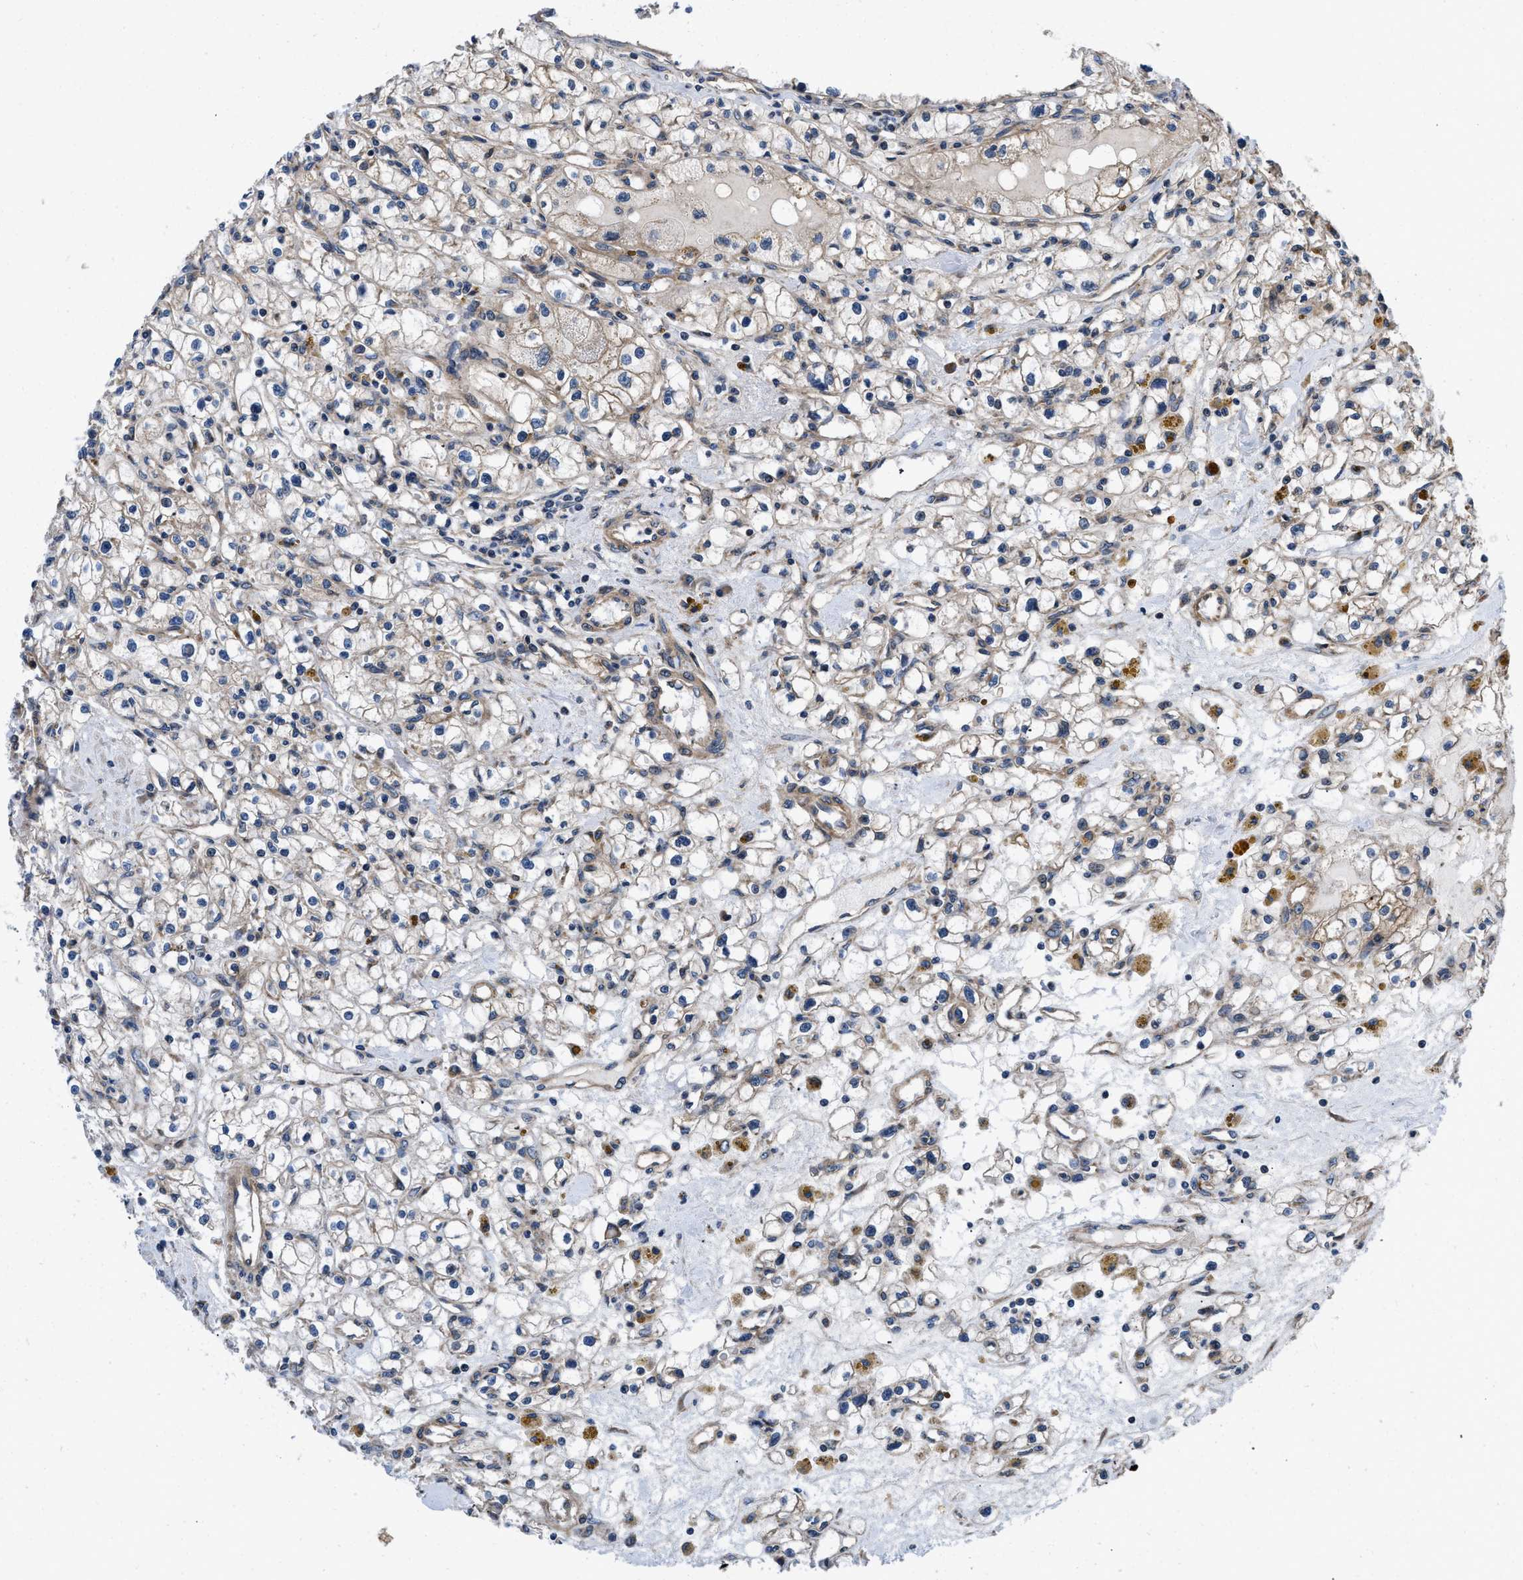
{"staining": {"intensity": "weak", "quantity": "25%-75%", "location": "cytoplasmic/membranous"}, "tissue": "renal cancer", "cell_type": "Tumor cells", "image_type": "cancer", "snomed": [{"axis": "morphology", "description": "Adenocarcinoma, NOS"}, {"axis": "topography", "description": "Kidney"}], "caption": "Brown immunohistochemical staining in adenocarcinoma (renal) displays weak cytoplasmic/membranous staining in approximately 25%-75% of tumor cells.", "gene": "CEP128", "patient": {"sex": "male", "age": 56}}